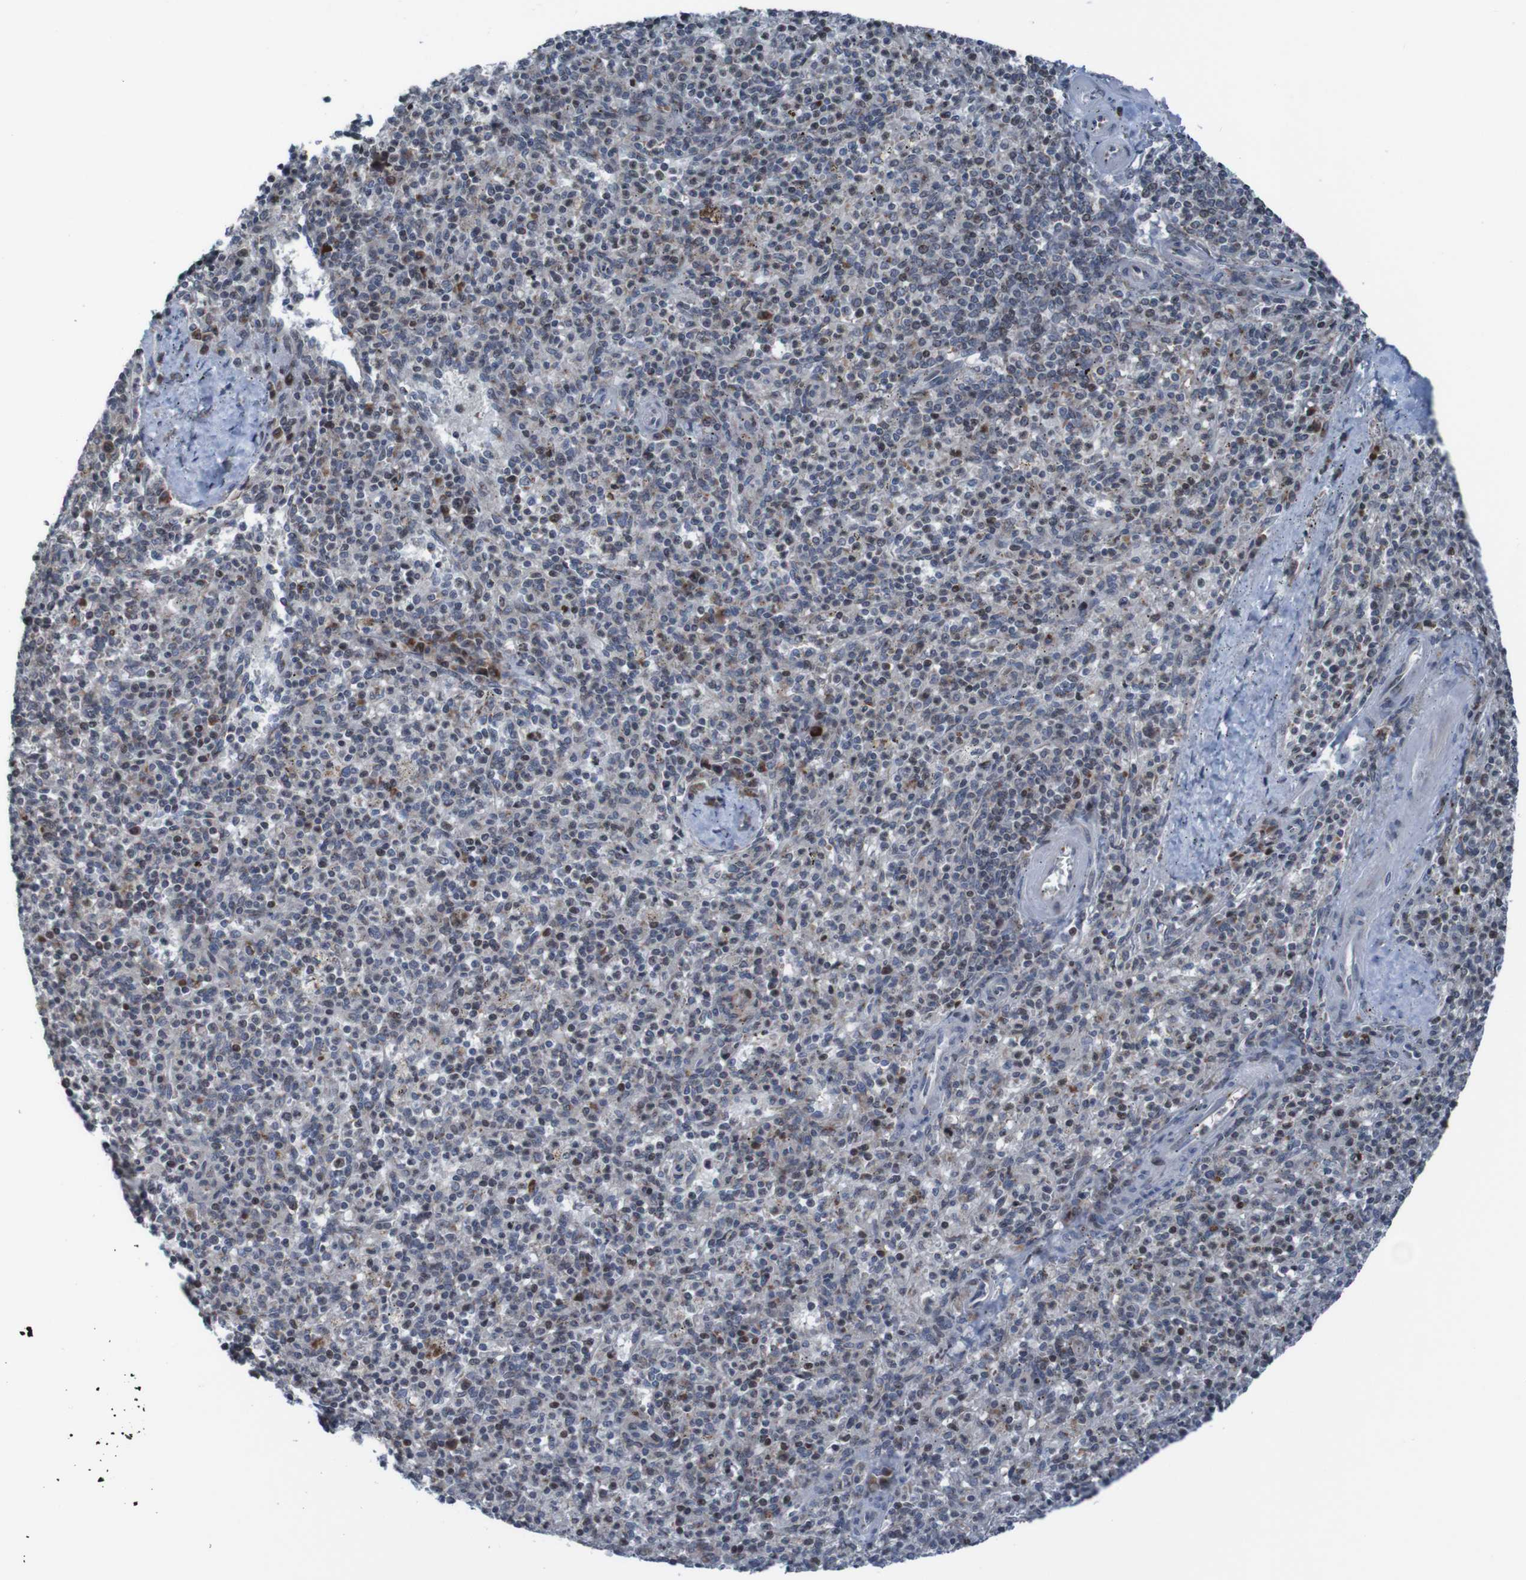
{"staining": {"intensity": "weak", "quantity": "<25%", "location": "cytoplasmic/membranous"}, "tissue": "spleen", "cell_type": "Cells in red pulp", "image_type": "normal", "snomed": [{"axis": "morphology", "description": "Normal tissue, NOS"}, {"axis": "topography", "description": "Spleen"}], "caption": "Protein analysis of benign spleen demonstrates no significant positivity in cells in red pulp. (Brightfield microscopy of DAB (3,3'-diaminobenzidine) IHC at high magnification).", "gene": "UNG", "patient": {"sex": "male", "age": 72}}